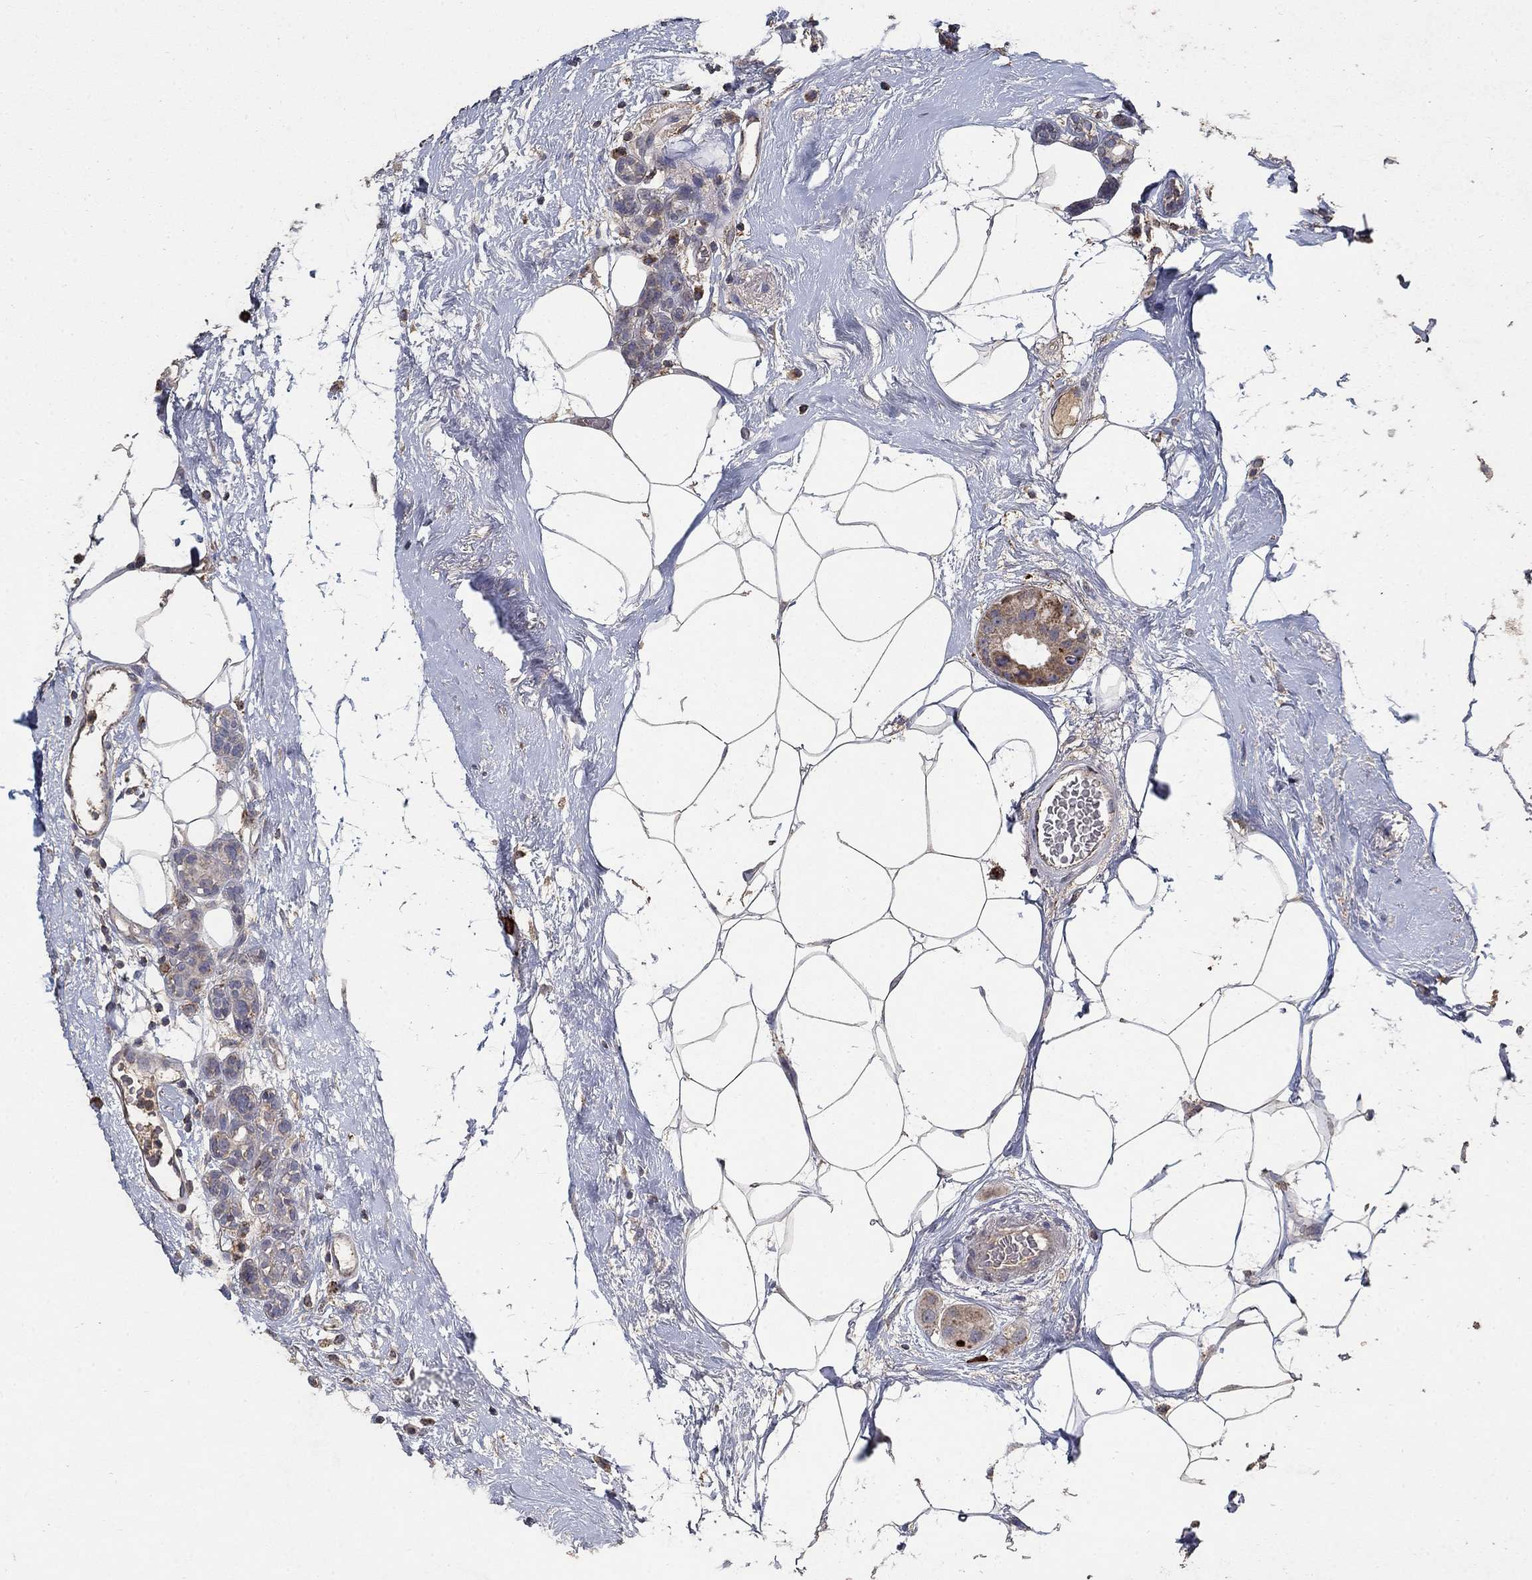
{"staining": {"intensity": "weak", "quantity": ">75%", "location": "cytoplasmic/membranous"}, "tissue": "breast cancer", "cell_type": "Tumor cells", "image_type": "cancer", "snomed": [{"axis": "morphology", "description": "Duct carcinoma"}, {"axis": "topography", "description": "Breast"}], "caption": "A photomicrograph of human intraductal carcinoma (breast) stained for a protein displays weak cytoplasmic/membranous brown staining in tumor cells.", "gene": "GPSM1", "patient": {"sex": "female", "age": 45}}